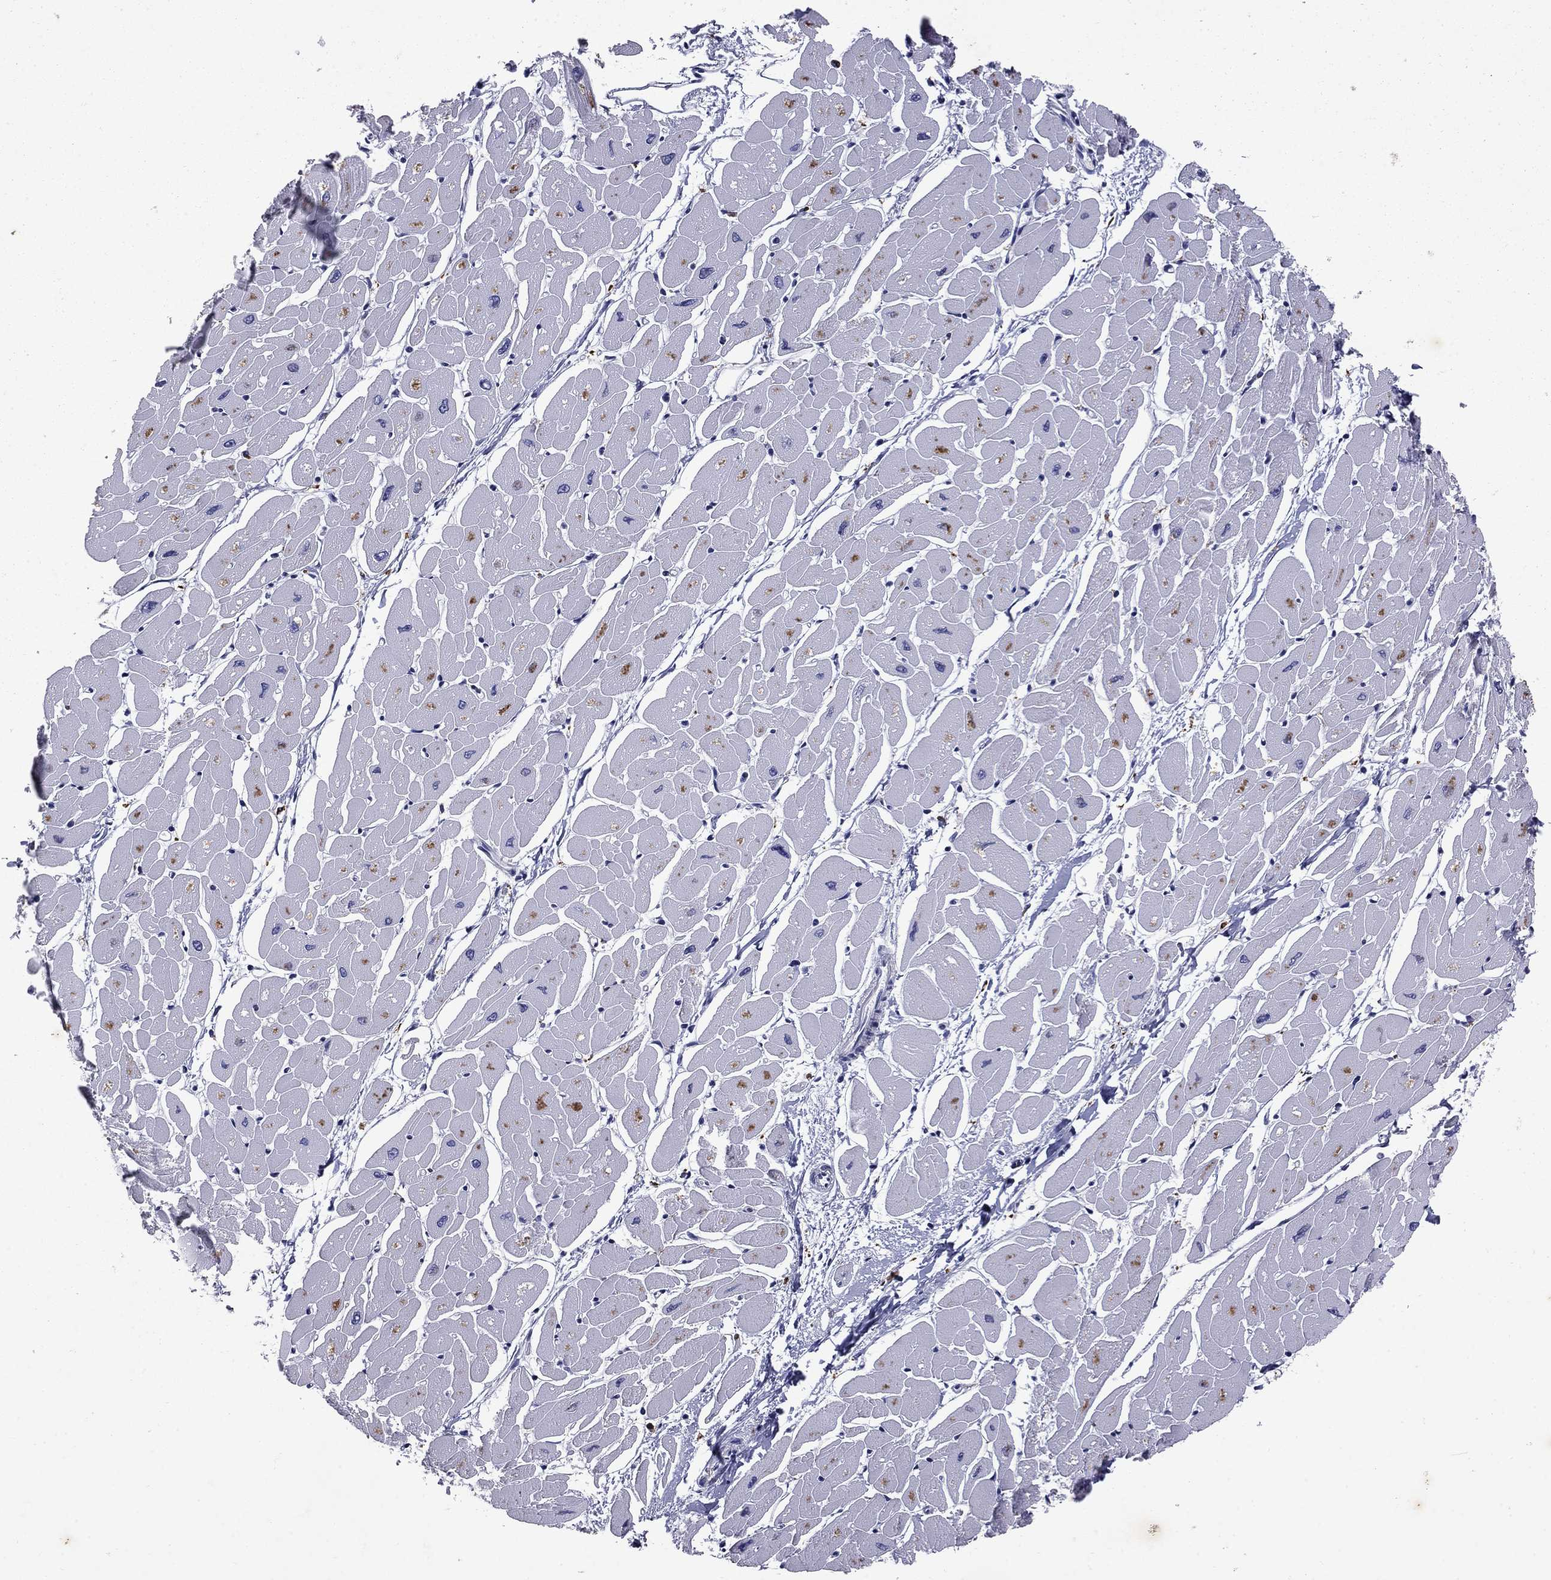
{"staining": {"intensity": "negative", "quantity": "none", "location": "none"}, "tissue": "heart muscle", "cell_type": "Cardiomyocytes", "image_type": "normal", "snomed": [{"axis": "morphology", "description": "Normal tissue, NOS"}, {"axis": "topography", "description": "Heart"}], "caption": "Immunohistochemical staining of benign heart muscle reveals no significant expression in cardiomyocytes.", "gene": "MADCAM1", "patient": {"sex": "male", "age": 57}}